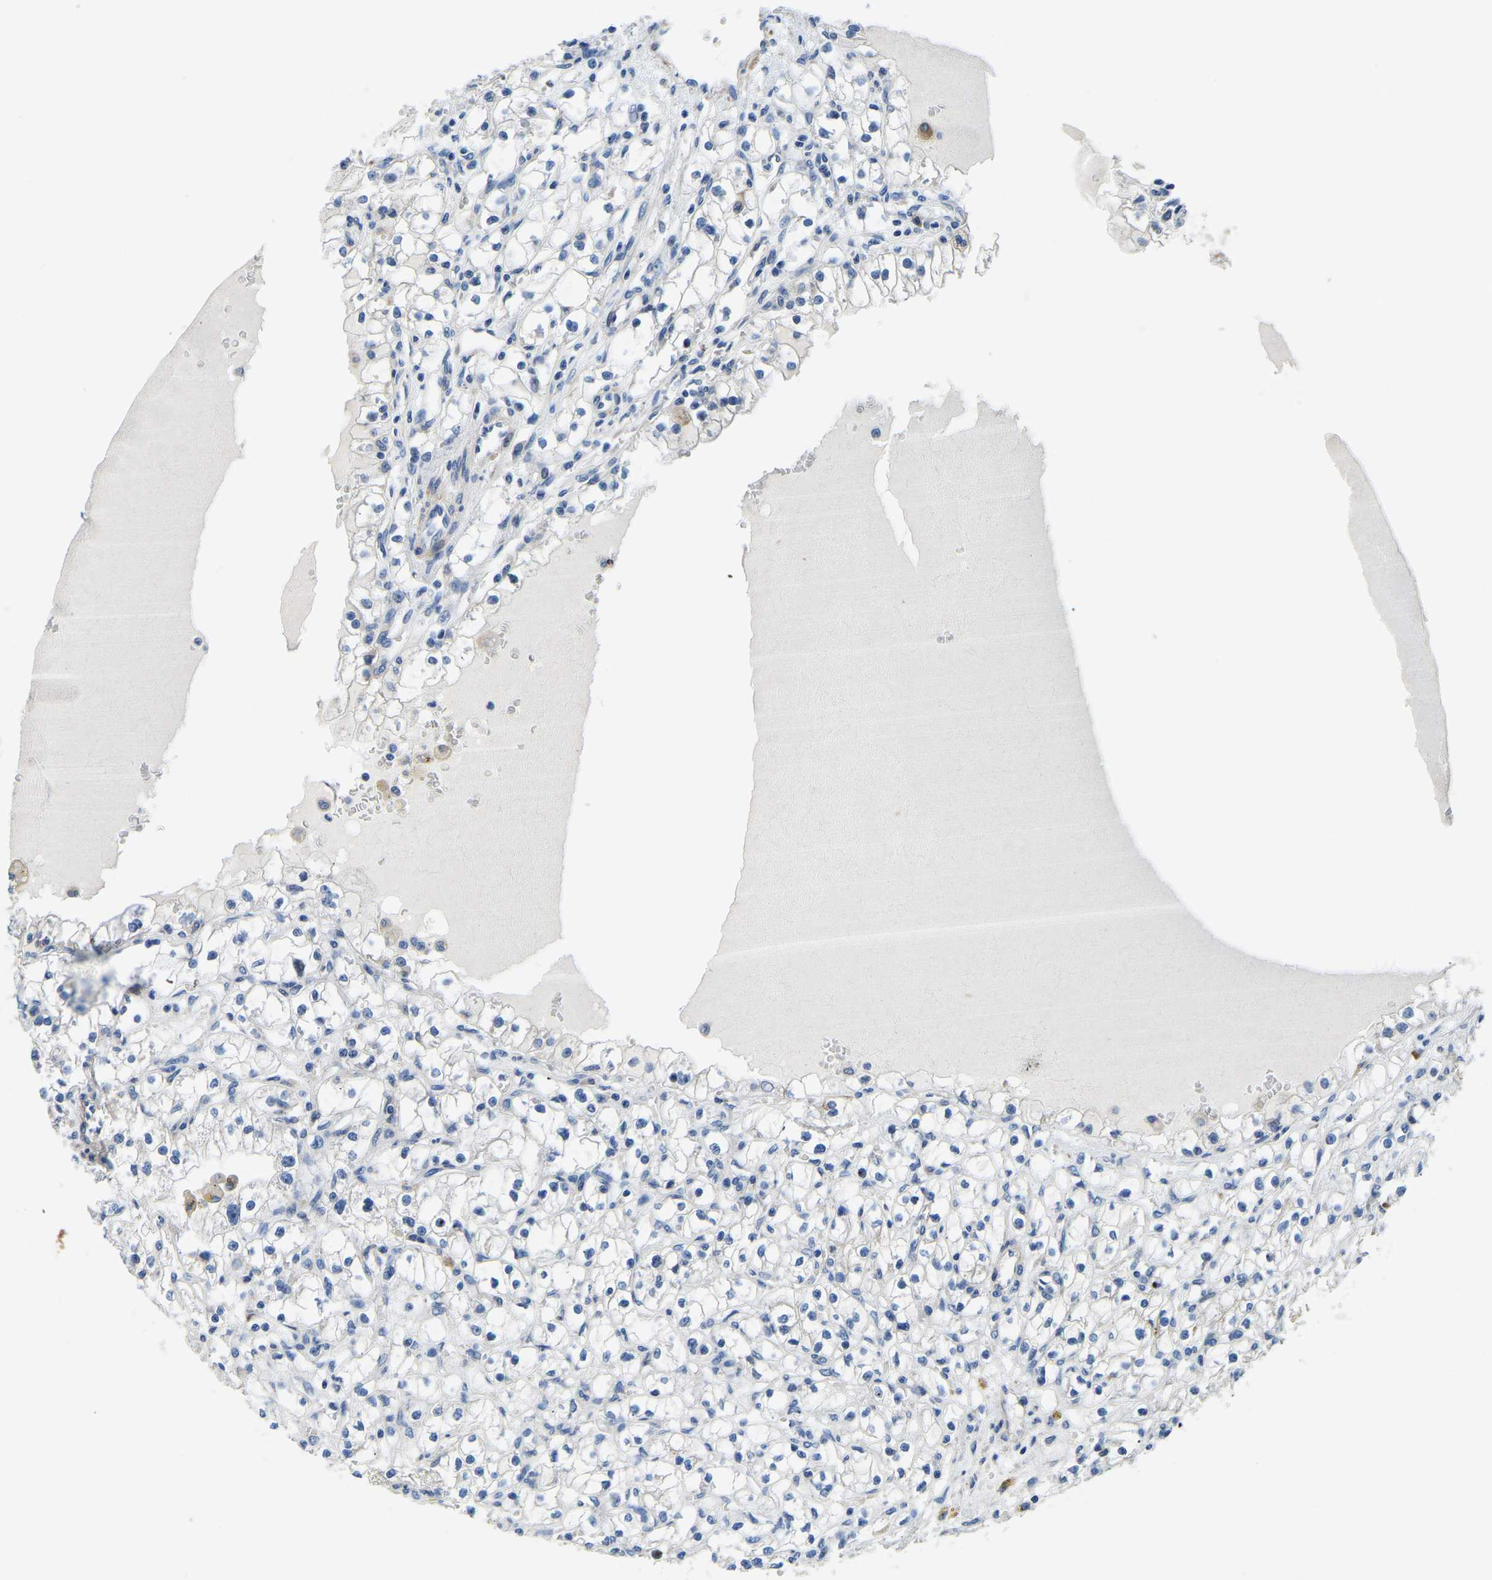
{"staining": {"intensity": "negative", "quantity": "none", "location": "none"}, "tissue": "renal cancer", "cell_type": "Tumor cells", "image_type": "cancer", "snomed": [{"axis": "morphology", "description": "Adenocarcinoma, NOS"}, {"axis": "topography", "description": "Kidney"}], "caption": "A micrograph of renal adenocarcinoma stained for a protein reveals no brown staining in tumor cells.", "gene": "LIAS", "patient": {"sex": "male", "age": 56}}